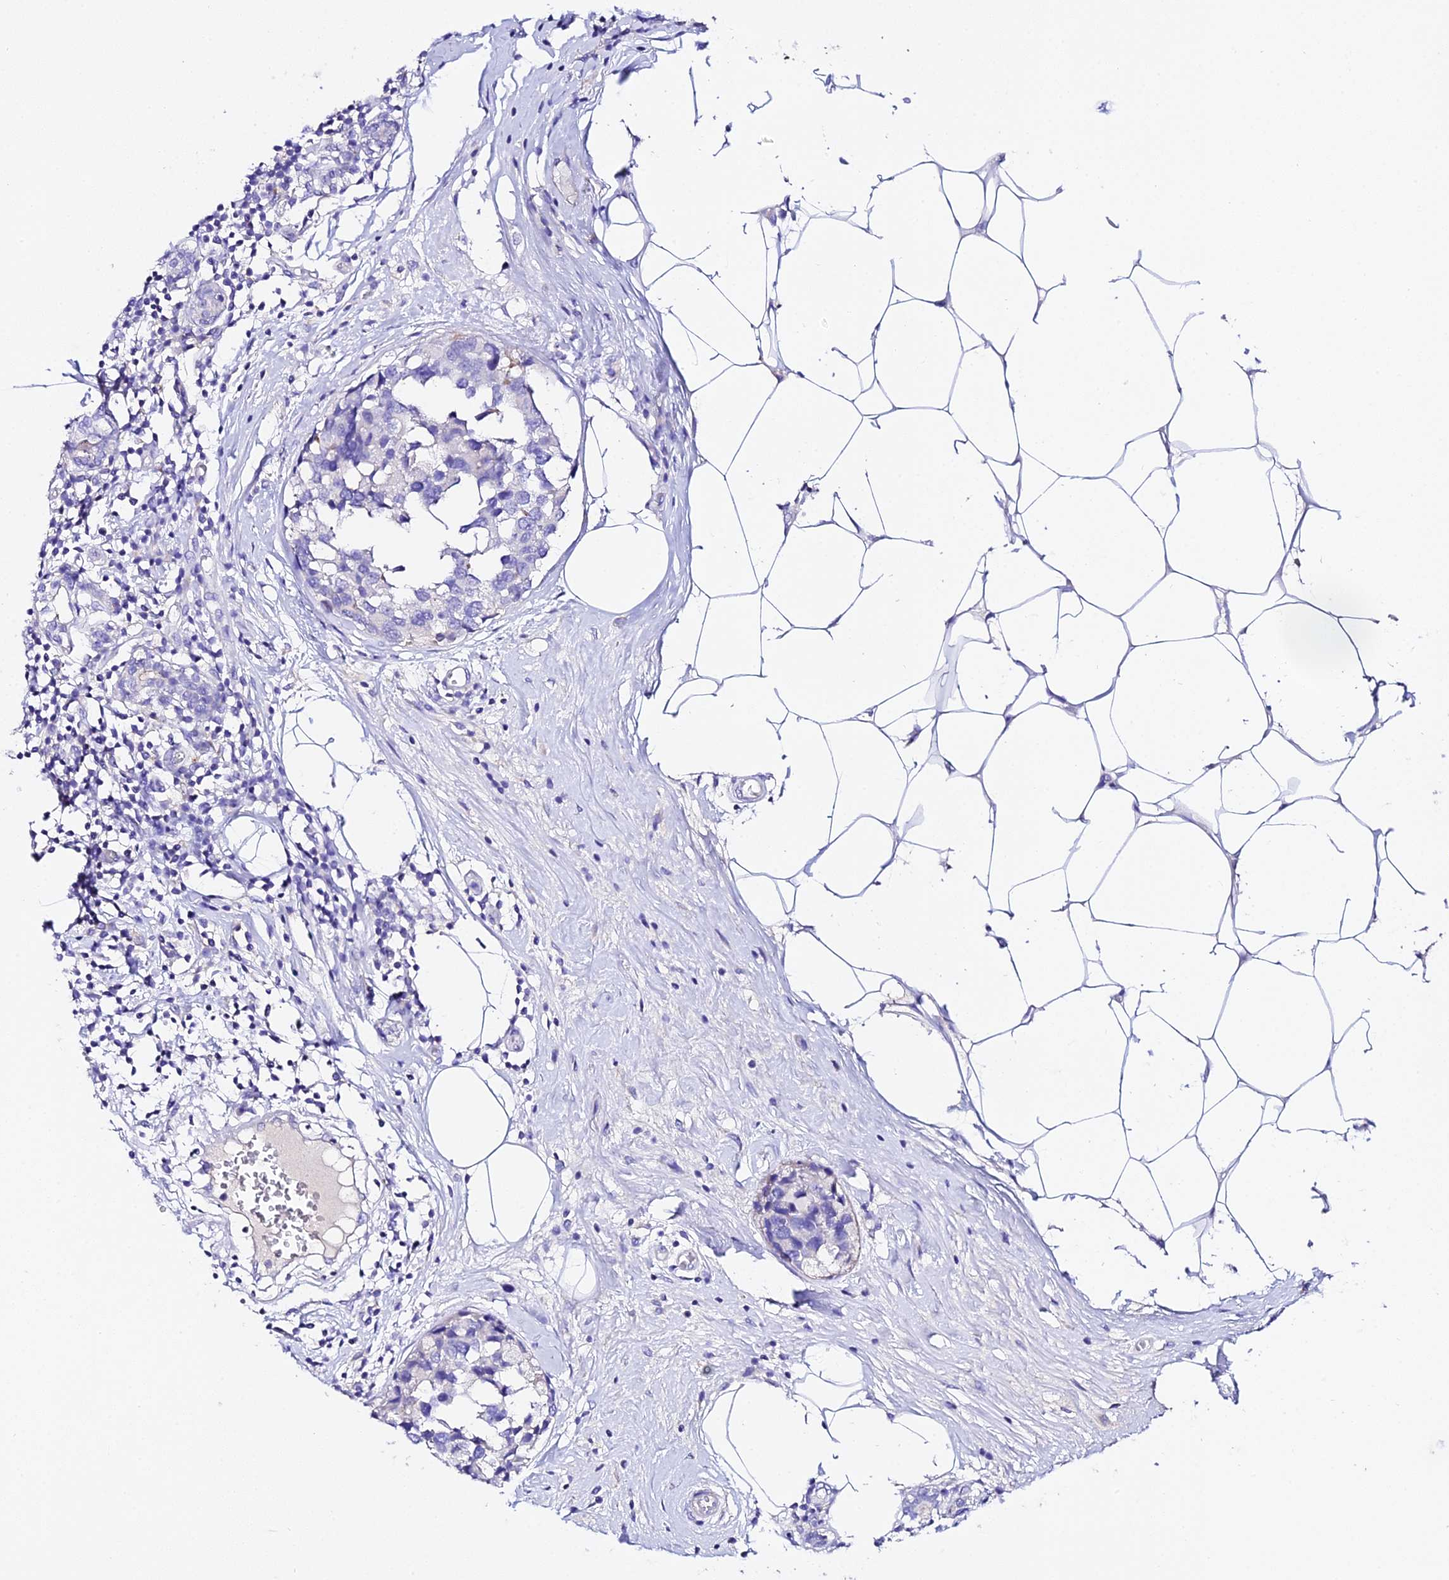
{"staining": {"intensity": "negative", "quantity": "none", "location": "none"}, "tissue": "breast cancer", "cell_type": "Tumor cells", "image_type": "cancer", "snomed": [{"axis": "morphology", "description": "Lobular carcinoma"}, {"axis": "topography", "description": "Breast"}], "caption": "This is an immunohistochemistry (IHC) histopathology image of breast cancer. There is no expression in tumor cells.", "gene": "TMEM117", "patient": {"sex": "female", "age": 59}}